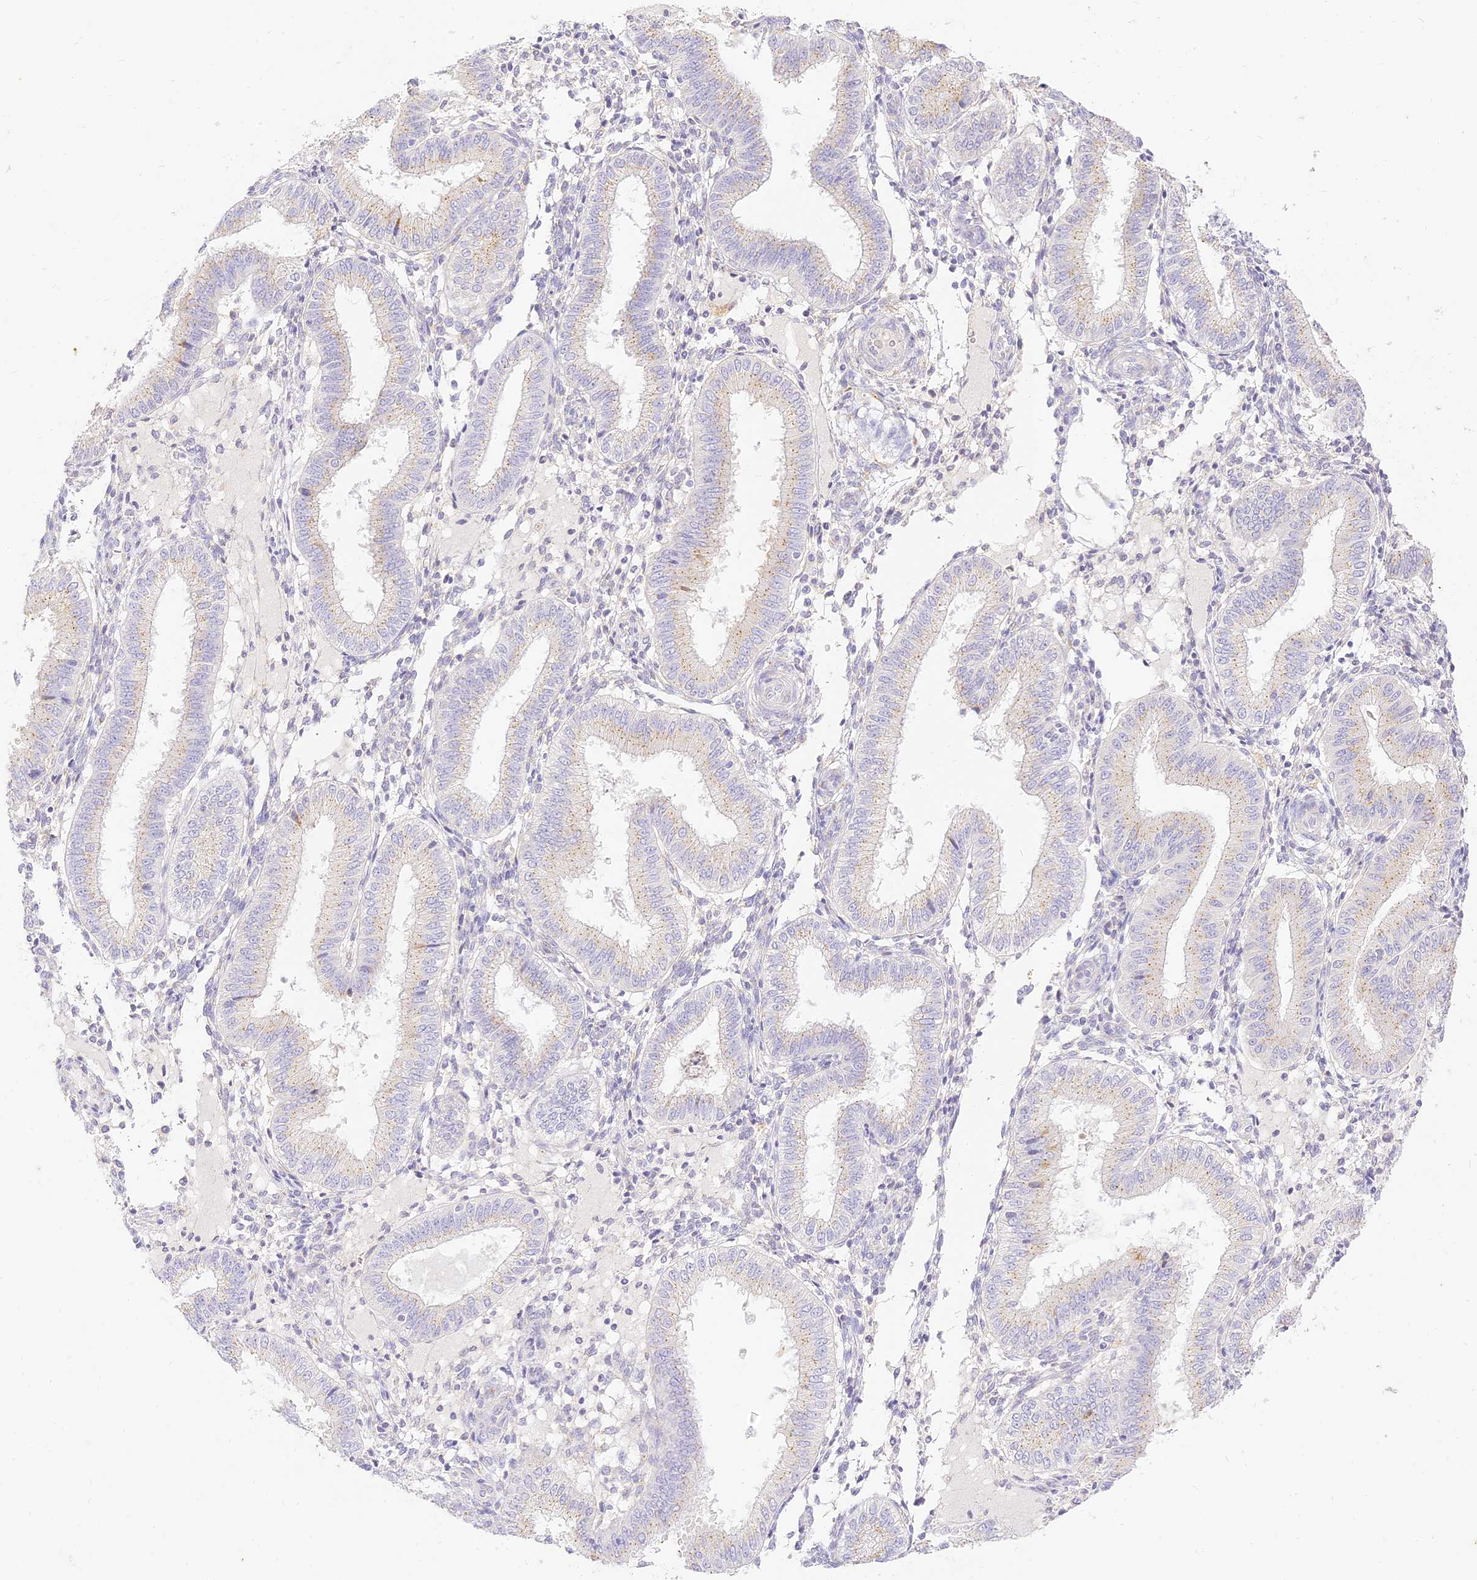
{"staining": {"intensity": "negative", "quantity": "none", "location": "none"}, "tissue": "endometrium", "cell_type": "Cells in endometrial stroma", "image_type": "normal", "snomed": [{"axis": "morphology", "description": "Normal tissue, NOS"}, {"axis": "topography", "description": "Endometrium"}], "caption": "Histopathology image shows no protein staining in cells in endometrial stroma of normal endometrium.", "gene": "SEC13", "patient": {"sex": "female", "age": 39}}